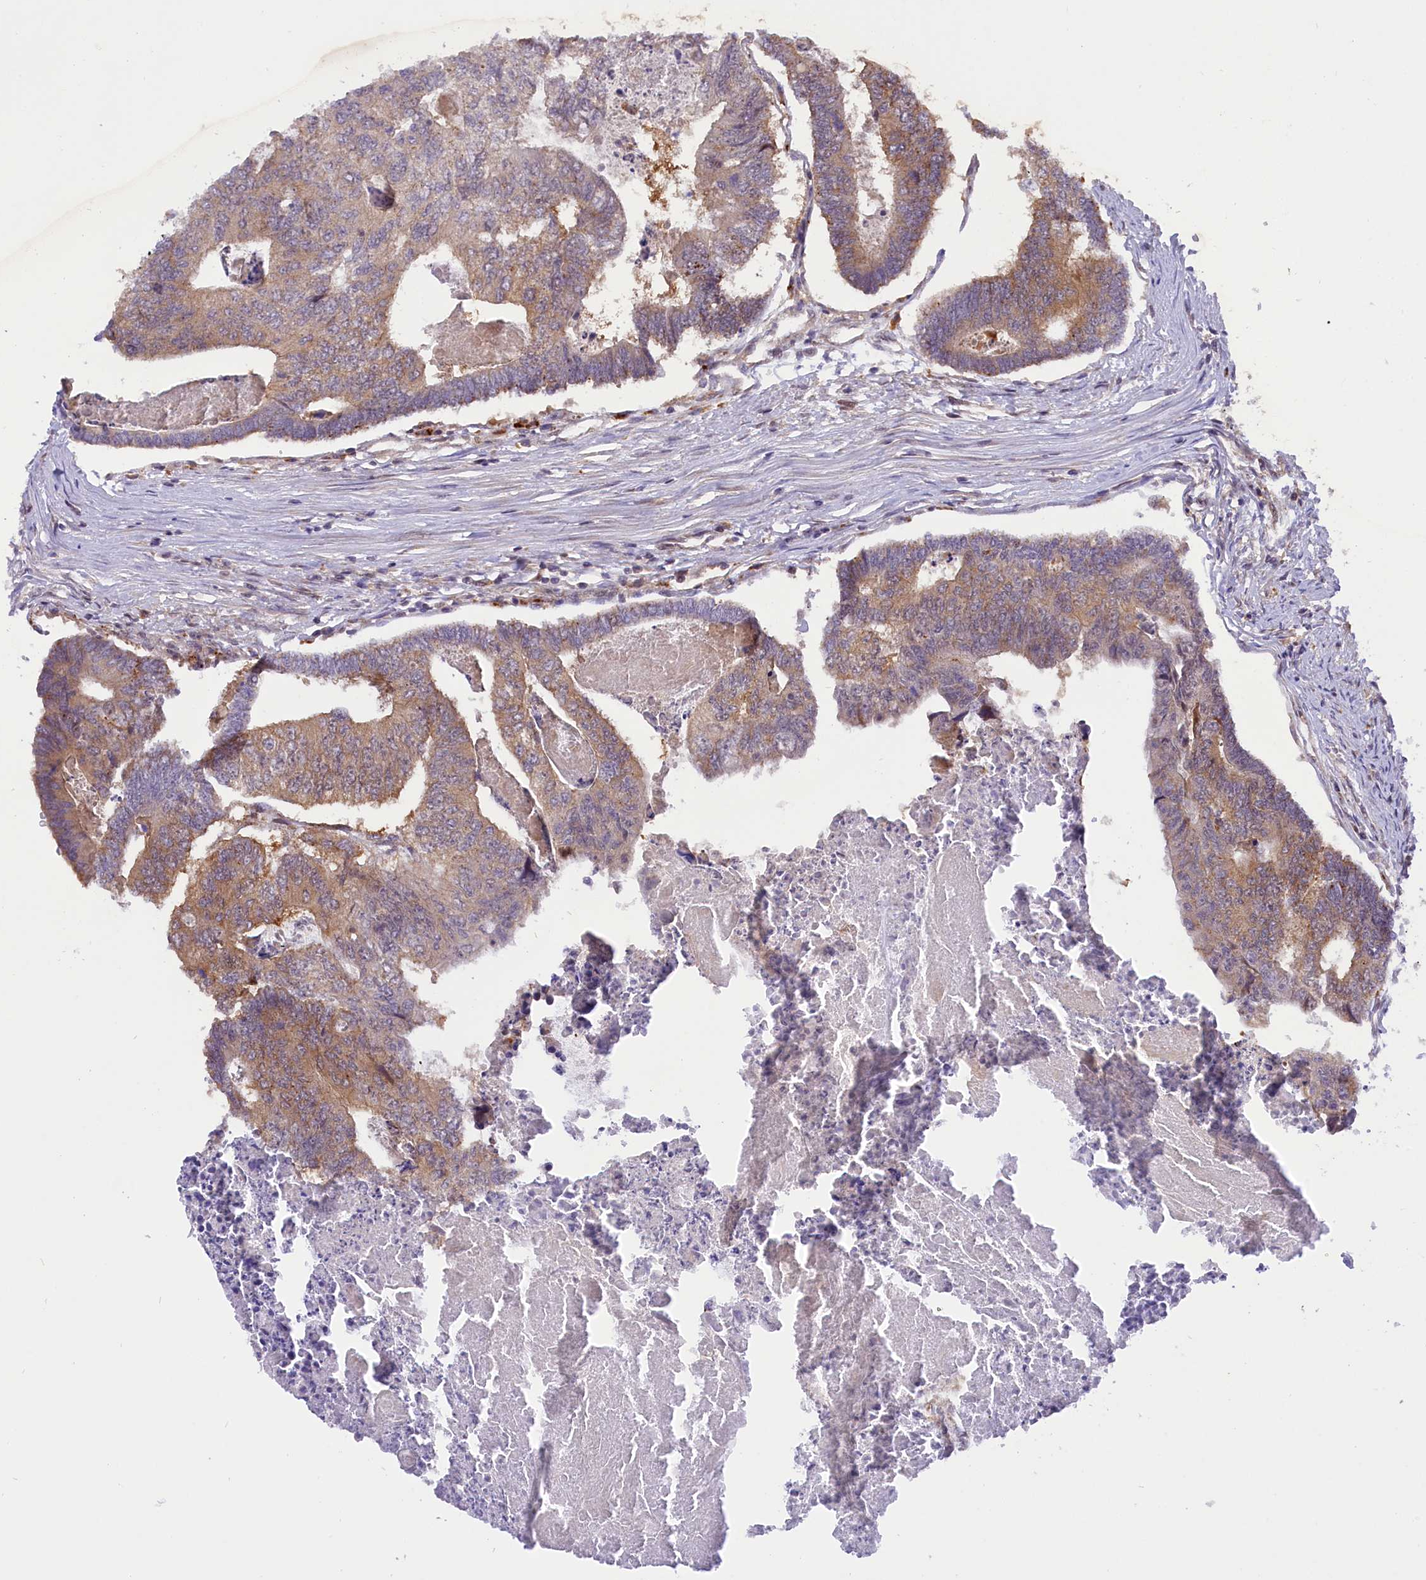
{"staining": {"intensity": "weak", "quantity": "25%-75%", "location": "cytoplasmic/membranous"}, "tissue": "colorectal cancer", "cell_type": "Tumor cells", "image_type": "cancer", "snomed": [{"axis": "morphology", "description": "Adenocarcinoma, NOS"}, {"axis": "topography", "description": "Colon"}], "caption": "About 25%-75% of tumor cells in colorectal cancer (adenocarcinoma) reveal weak cytoplasmic/membranous protein staining as visualized by brown immunohistochemical staining.", "gene": "SAMD4A", "patient": {"sex": "female", "age": 67}}